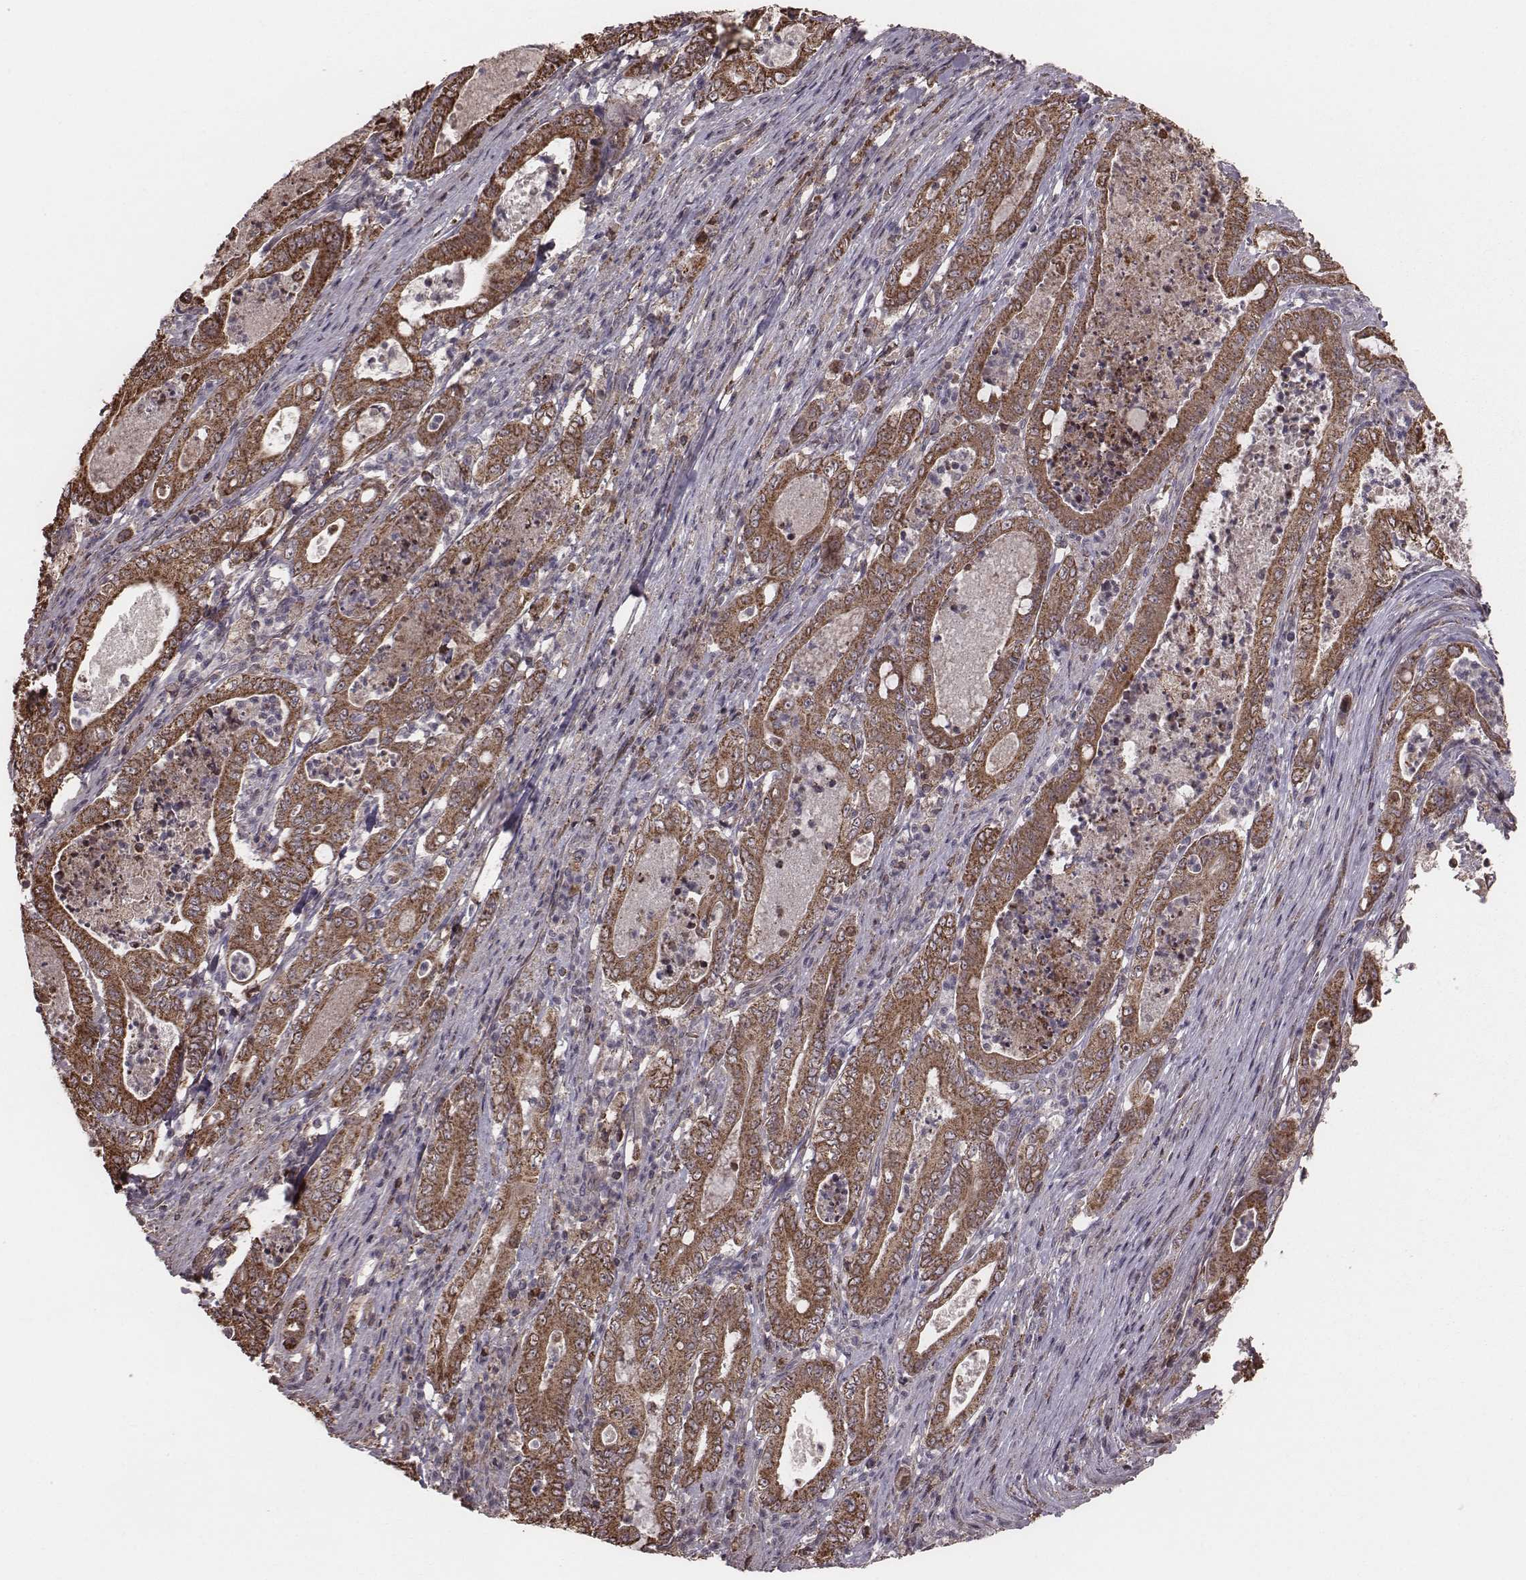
{"staining": {"intensity": "strong", "quantity": ">75%", "location": "cytoplasmic/membranous"}, "tissue": "pancreatic cancer", "cell_type": "Tumor cells", "image_type": "cancer", "snomed": [{"axis": "morphology", "description": "Adenocarcinoma, NOS"}, {"axis": "topography", "description": "Pancreas"}], "caption": "Immunohistochemistry (DAB (3,3'-diaminobenzidine)) staining of adenocarcinoma (pancreatic) displays strong cytoplasmic/membranous protein positivity in about >75% of tumor cells. The protein is shown in brown color, while the nuclei are stained blue.", "gene": "PDCD2L", "patient": {"sex": "male", "age": 71}}